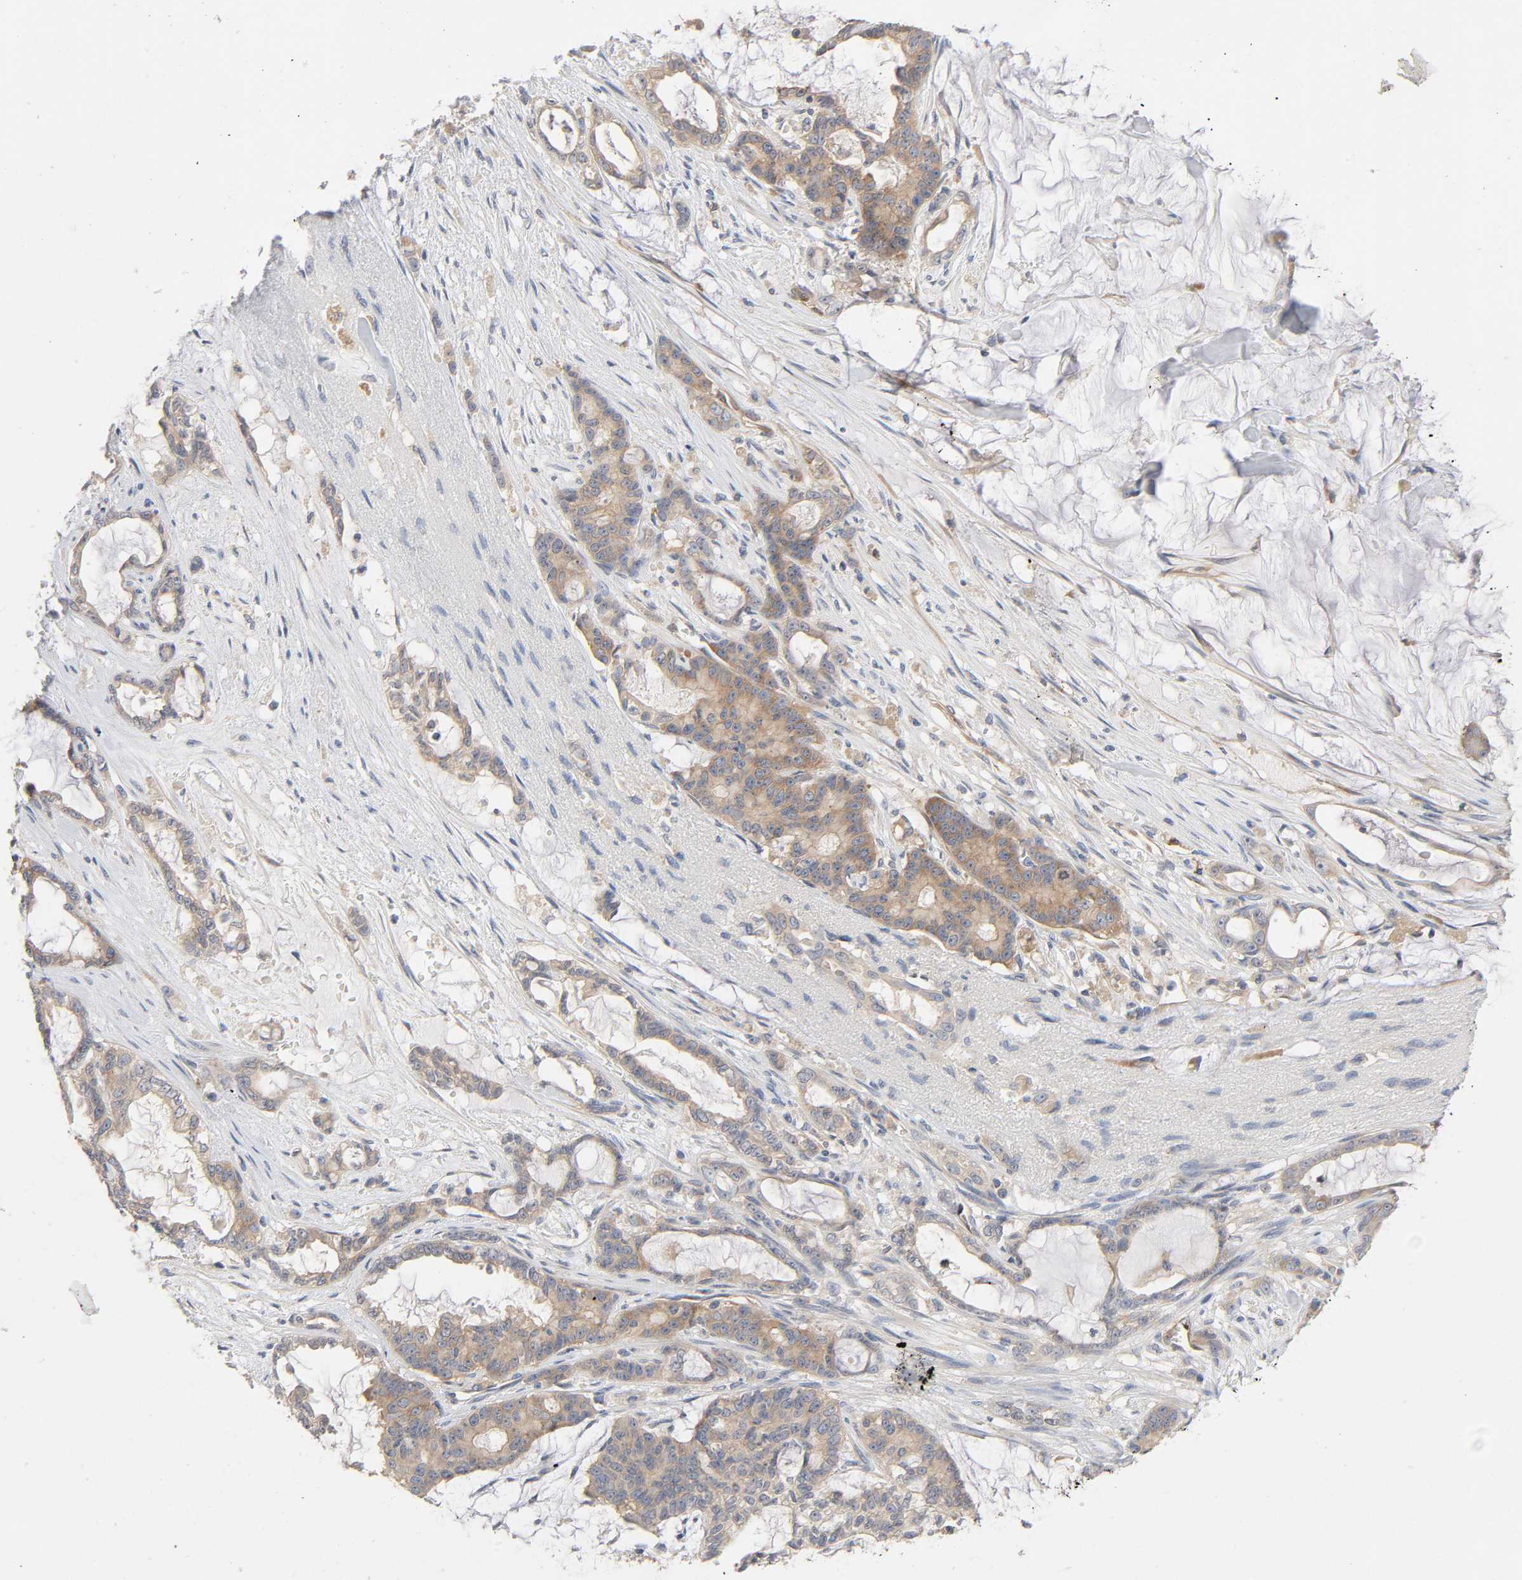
{"staining": {"intensity": "weak", "quantity": ">75%", "location": "cytoplasmic/membranous"}, "tissue": "pancreatic cancer", "cell_type": "Tumor cells", "image_type": "cancer", "snomed": [{"axis": "morphology", "description": "Adenocarcinoma, NOS"}, {"axis": "topography", "description": "Pancreas"}], "caption": "Pancreatic cancer stained with a brown dye shows weak cytoplasmic/membranous positive positivity in approximately >75% of tumor cells.", "gene": "SCHIP1", "patient": {"sex": "female", "age": 73}}